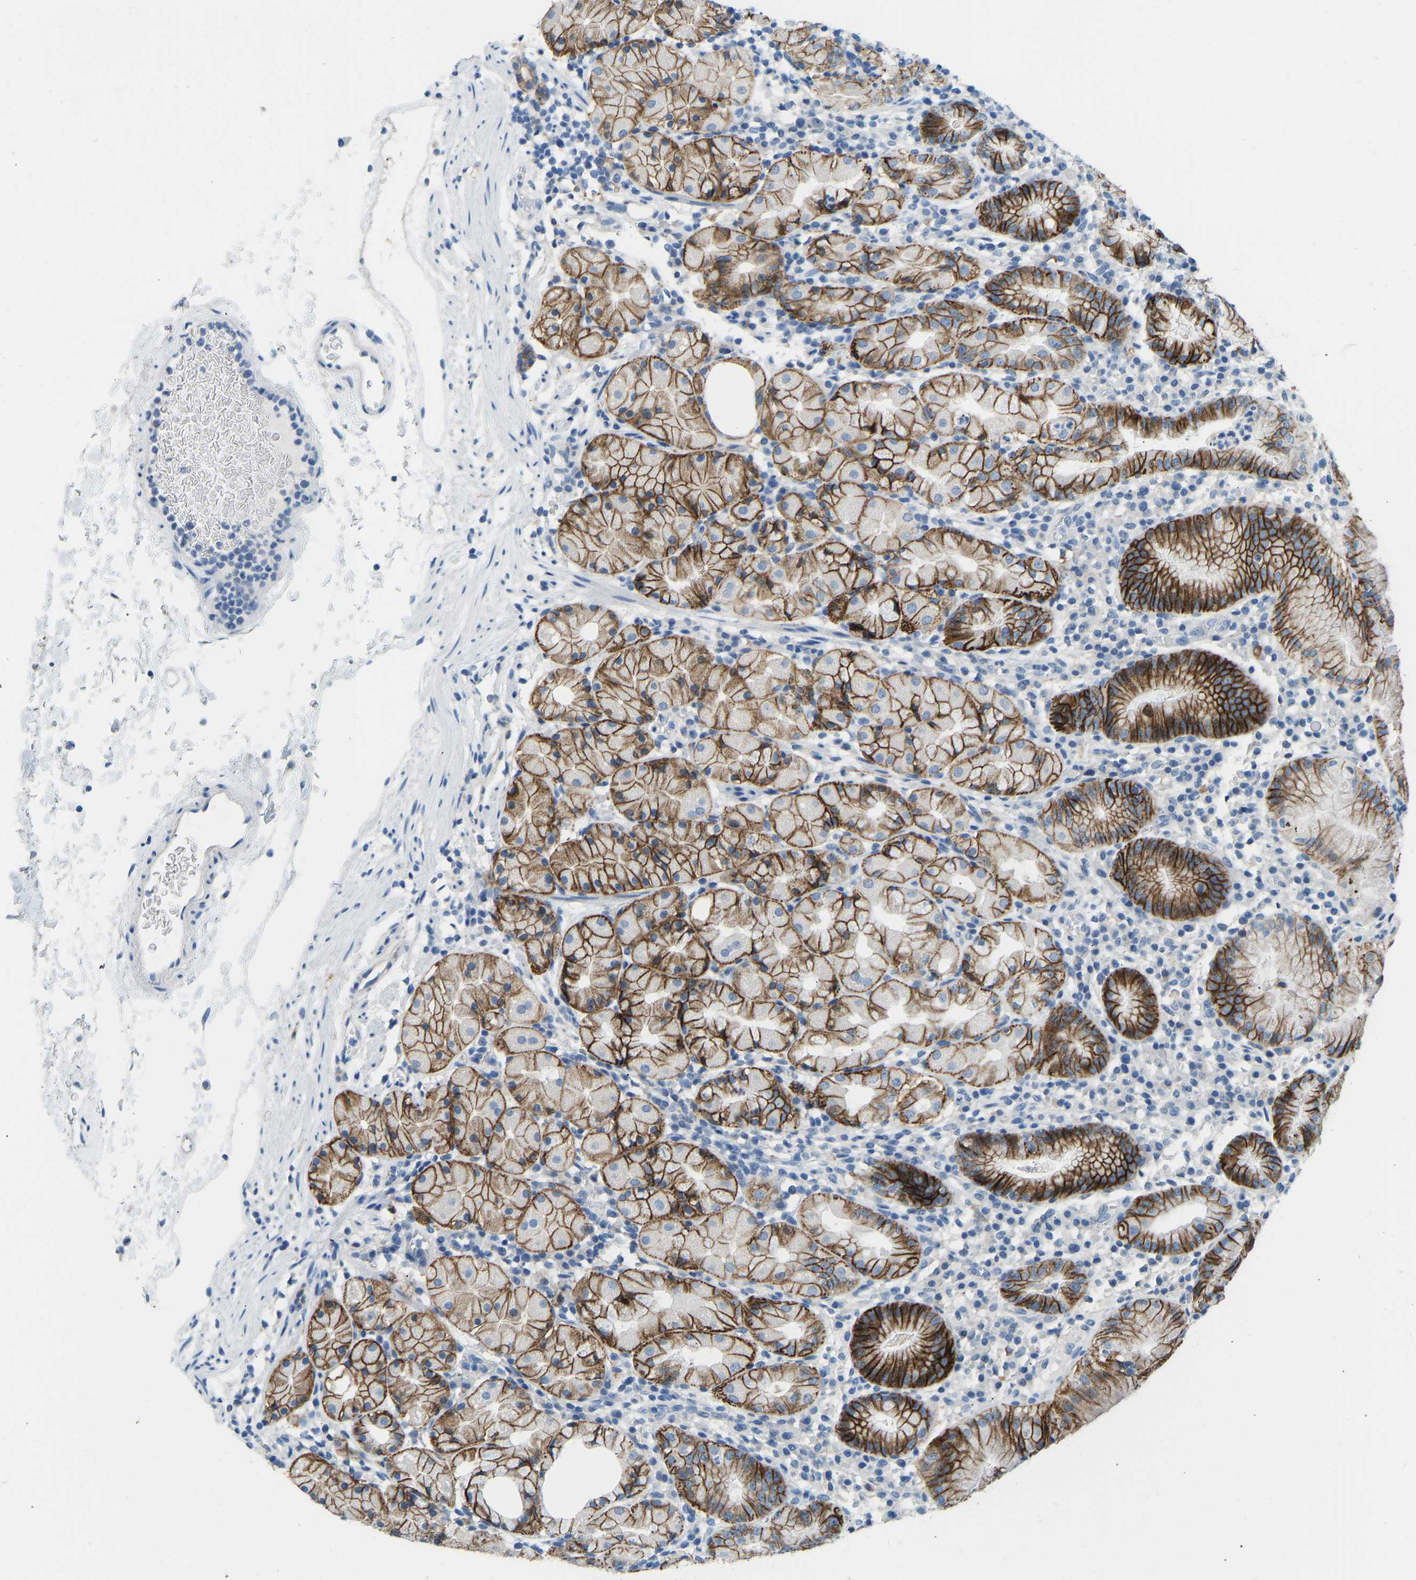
{"staining": {"intensity": "strong", "quantity": ">75%", "location": "cytoplasmic/membranous"}, "tissue": "stomach", "cell_type": "Glandular cells", "image_type": "normal", "snomed": [{"axis": "morphology", "description": "Normal tissue, NOS"}, {"axis": "topography", "description": "Stomach"}, {"axis": "topography", "description": "Stomach, lower"}], "caption": "Immunohistochemistry (IHC) (DAB) staining of normal human stomach shows strong cytoplasmic/membranous protein staining in about >75% of glandular cells.", "gene": "ATP1A1", "patient": {"sex": "female", "age": 75}}